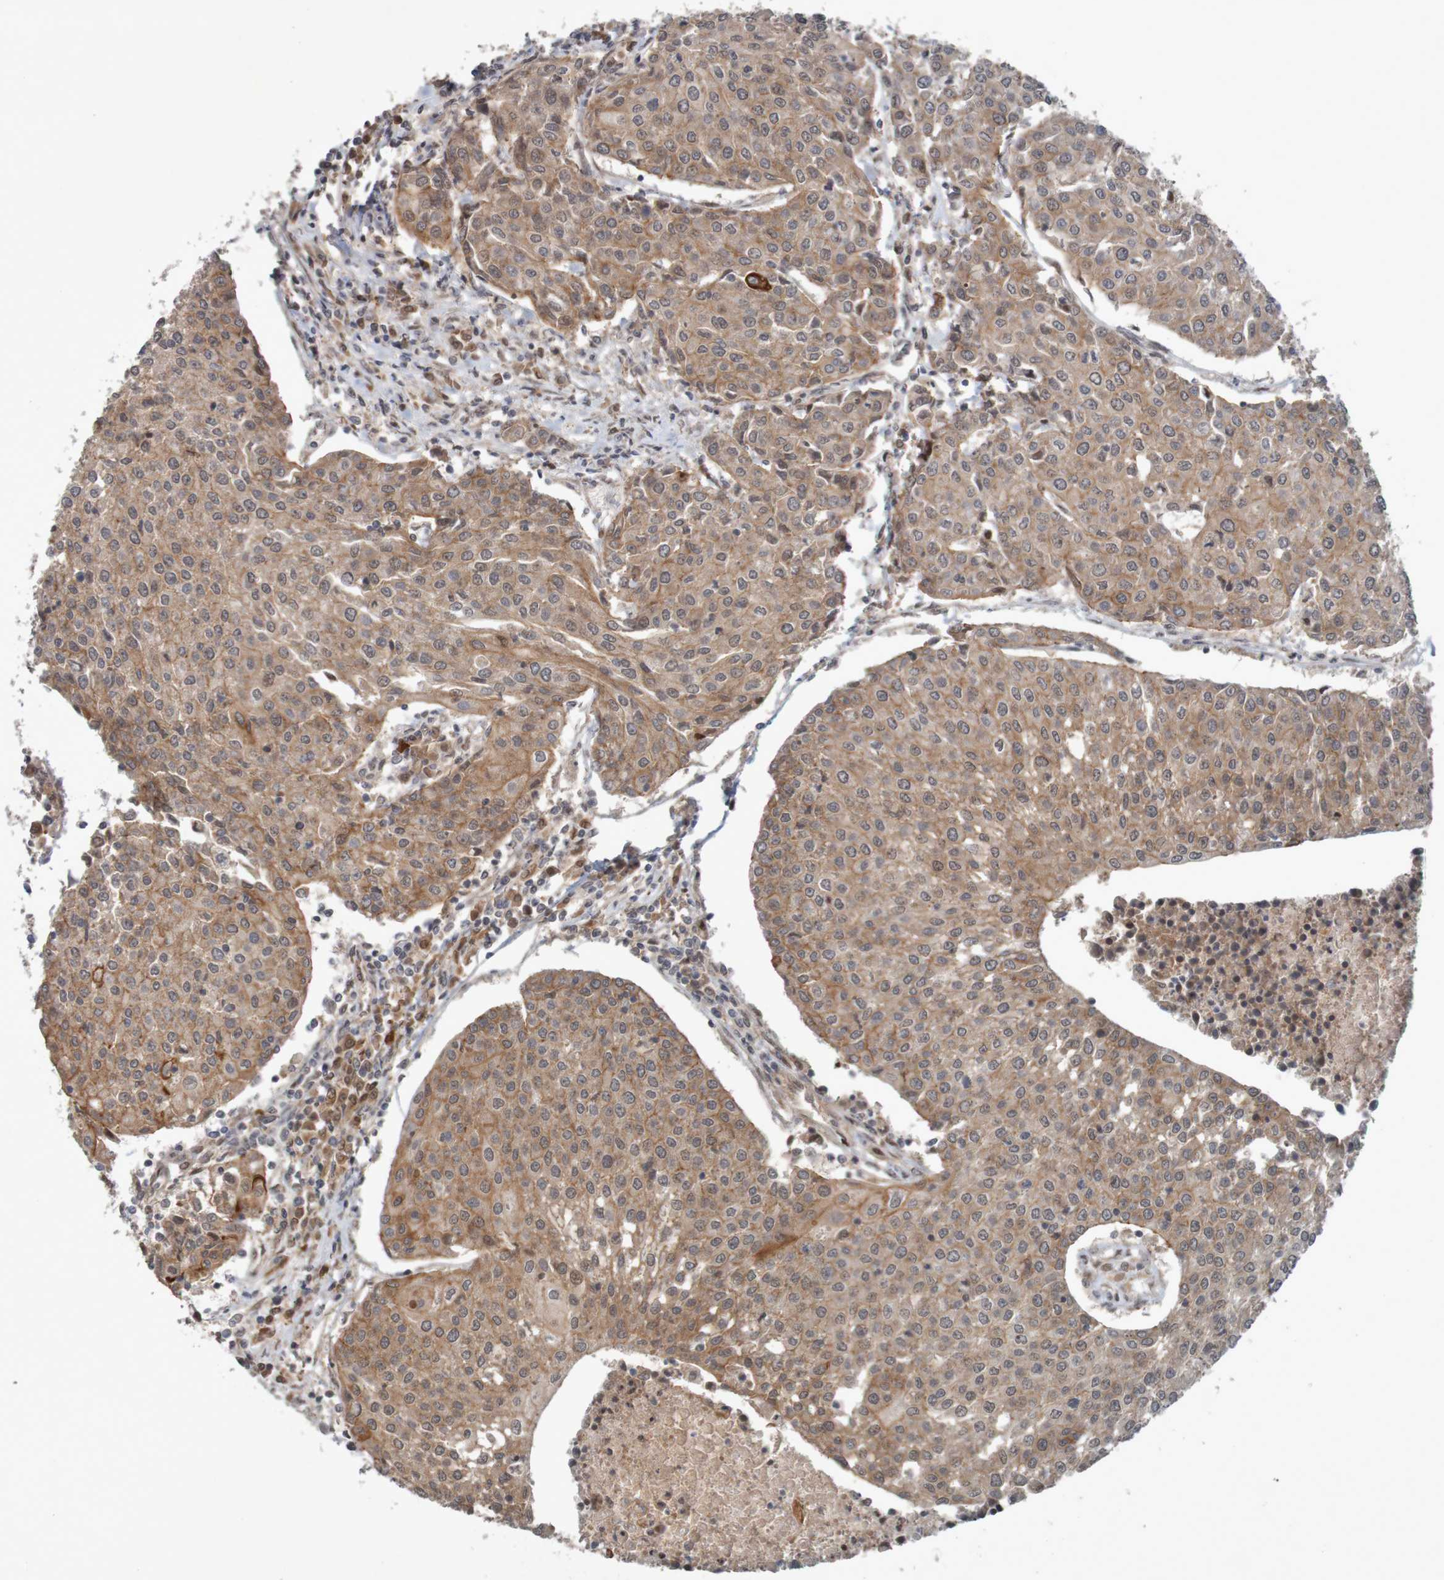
{"staining": {"intensity": "moderate", "quantity": ">75%", "location": "cytoplasmic/membranous"}, "tissue": "urothelial cancer", "cell_type": "Tumor cells", "image_type": "cancer", "snomed": [{"axis": "morphology", "description": "Urothelial carcinoma, High grade"}, {"axis": "topography", "description": "Urinary bladder"}], "caption": "Immunohistochemical staining of human urothelial cancer shows medium levels of moderate cytoplasmic/membranous protein positivity in about >75% of tumor cells.", "gene": "ARHGEF11", "patient": {"sex": "female", "age": 85}}